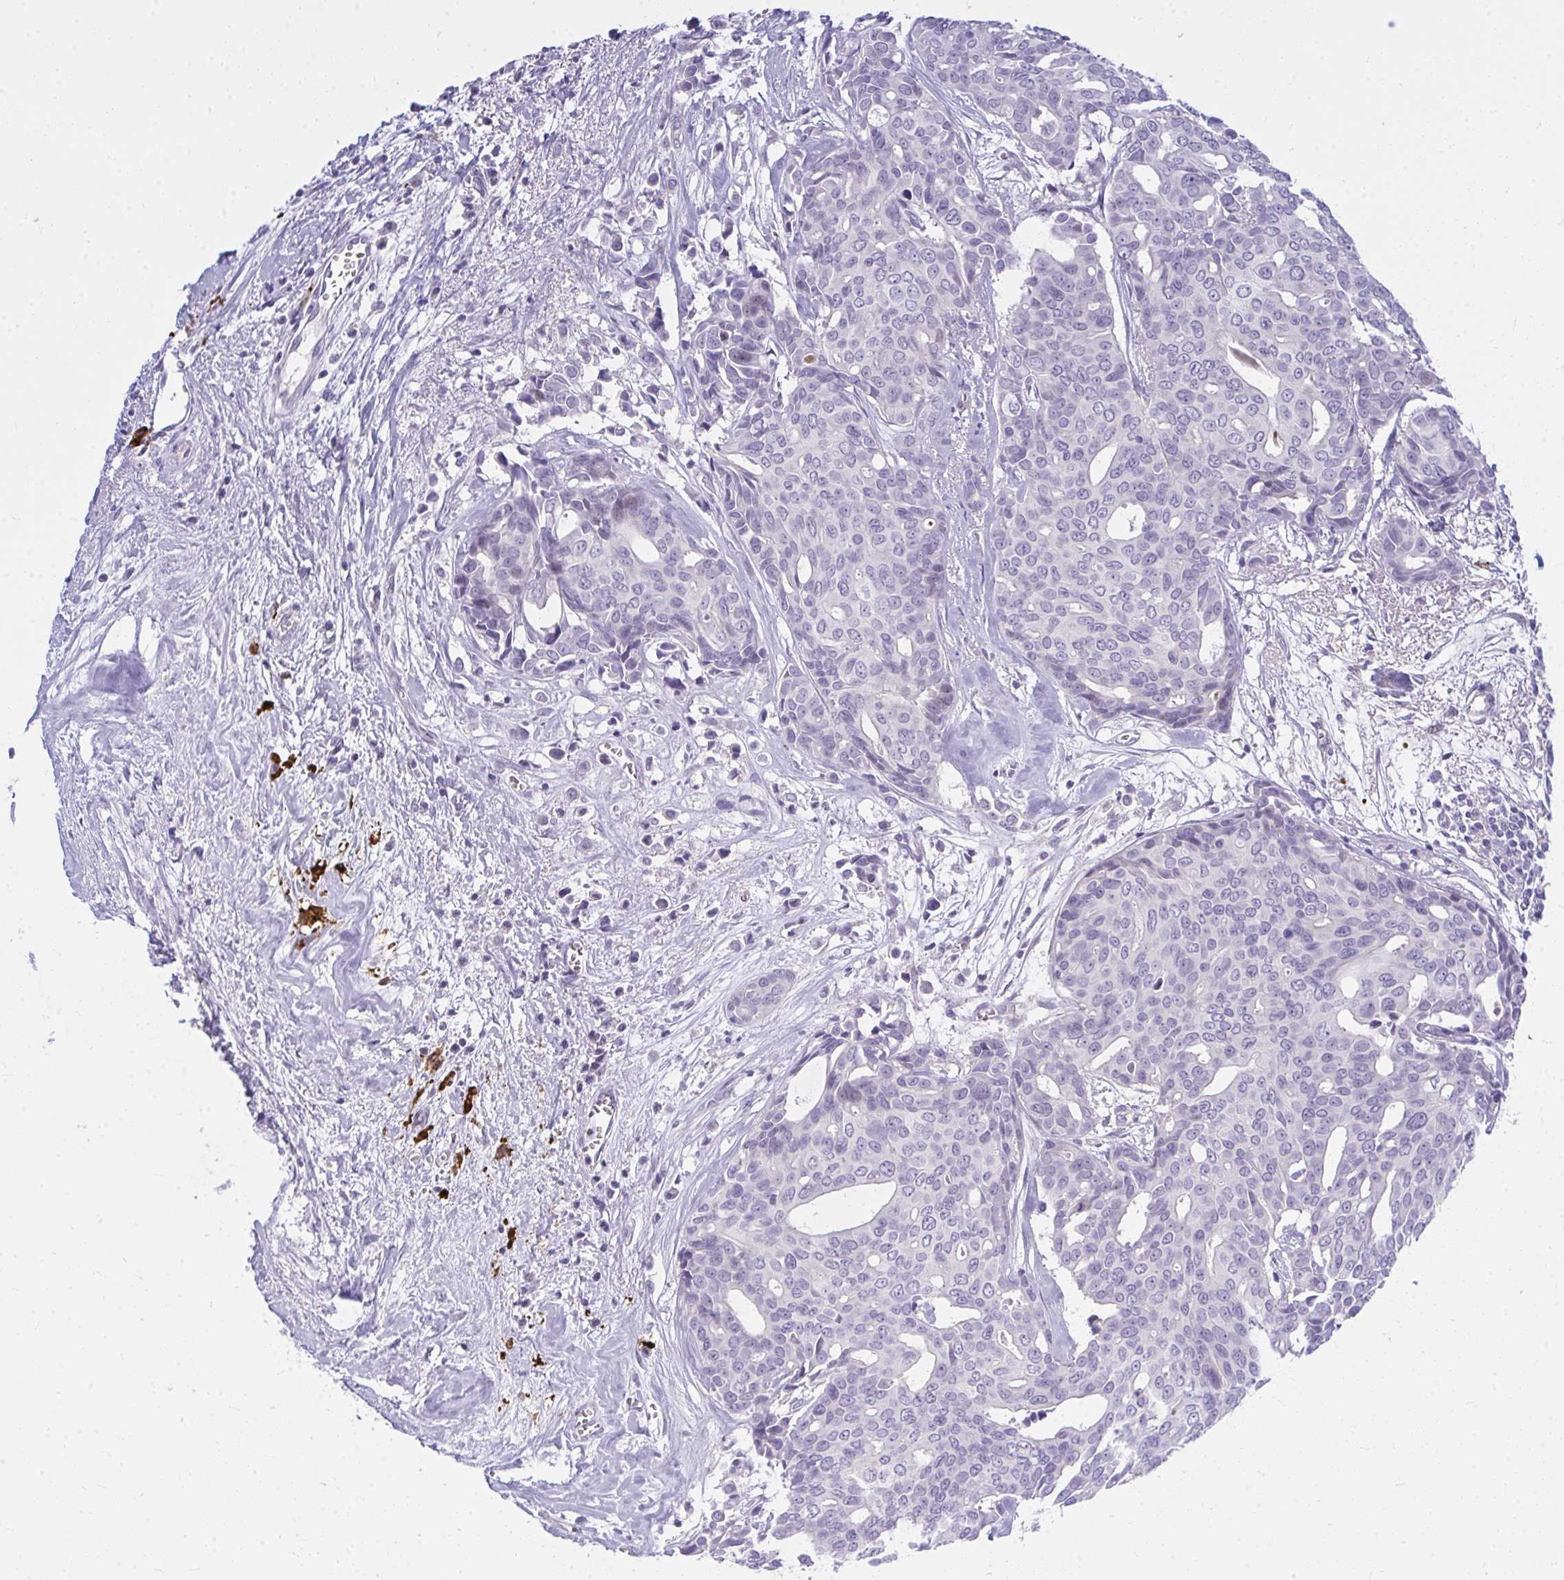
{"staining": {"intensity": "negative", "quantity": "none", "location": "none"}, "tissue": "breast cancer", "cell_type": "Tumor cells", "image_type": "cancer", "snomed": [{"axis": "morphology", "description": "Duct carcinoma"}, {"axis": "topography", "description": "Breast"}], "caption": "The IHC micrograph has no significant expression in tumor cells of intraductal carcinoma (breast) tissue. (Brightfield microscopy of DAB immunohistochemistry (IHC) at high magnification).", "gene": "LRRC36", "patient": {"sex": "female", "age": 54}}